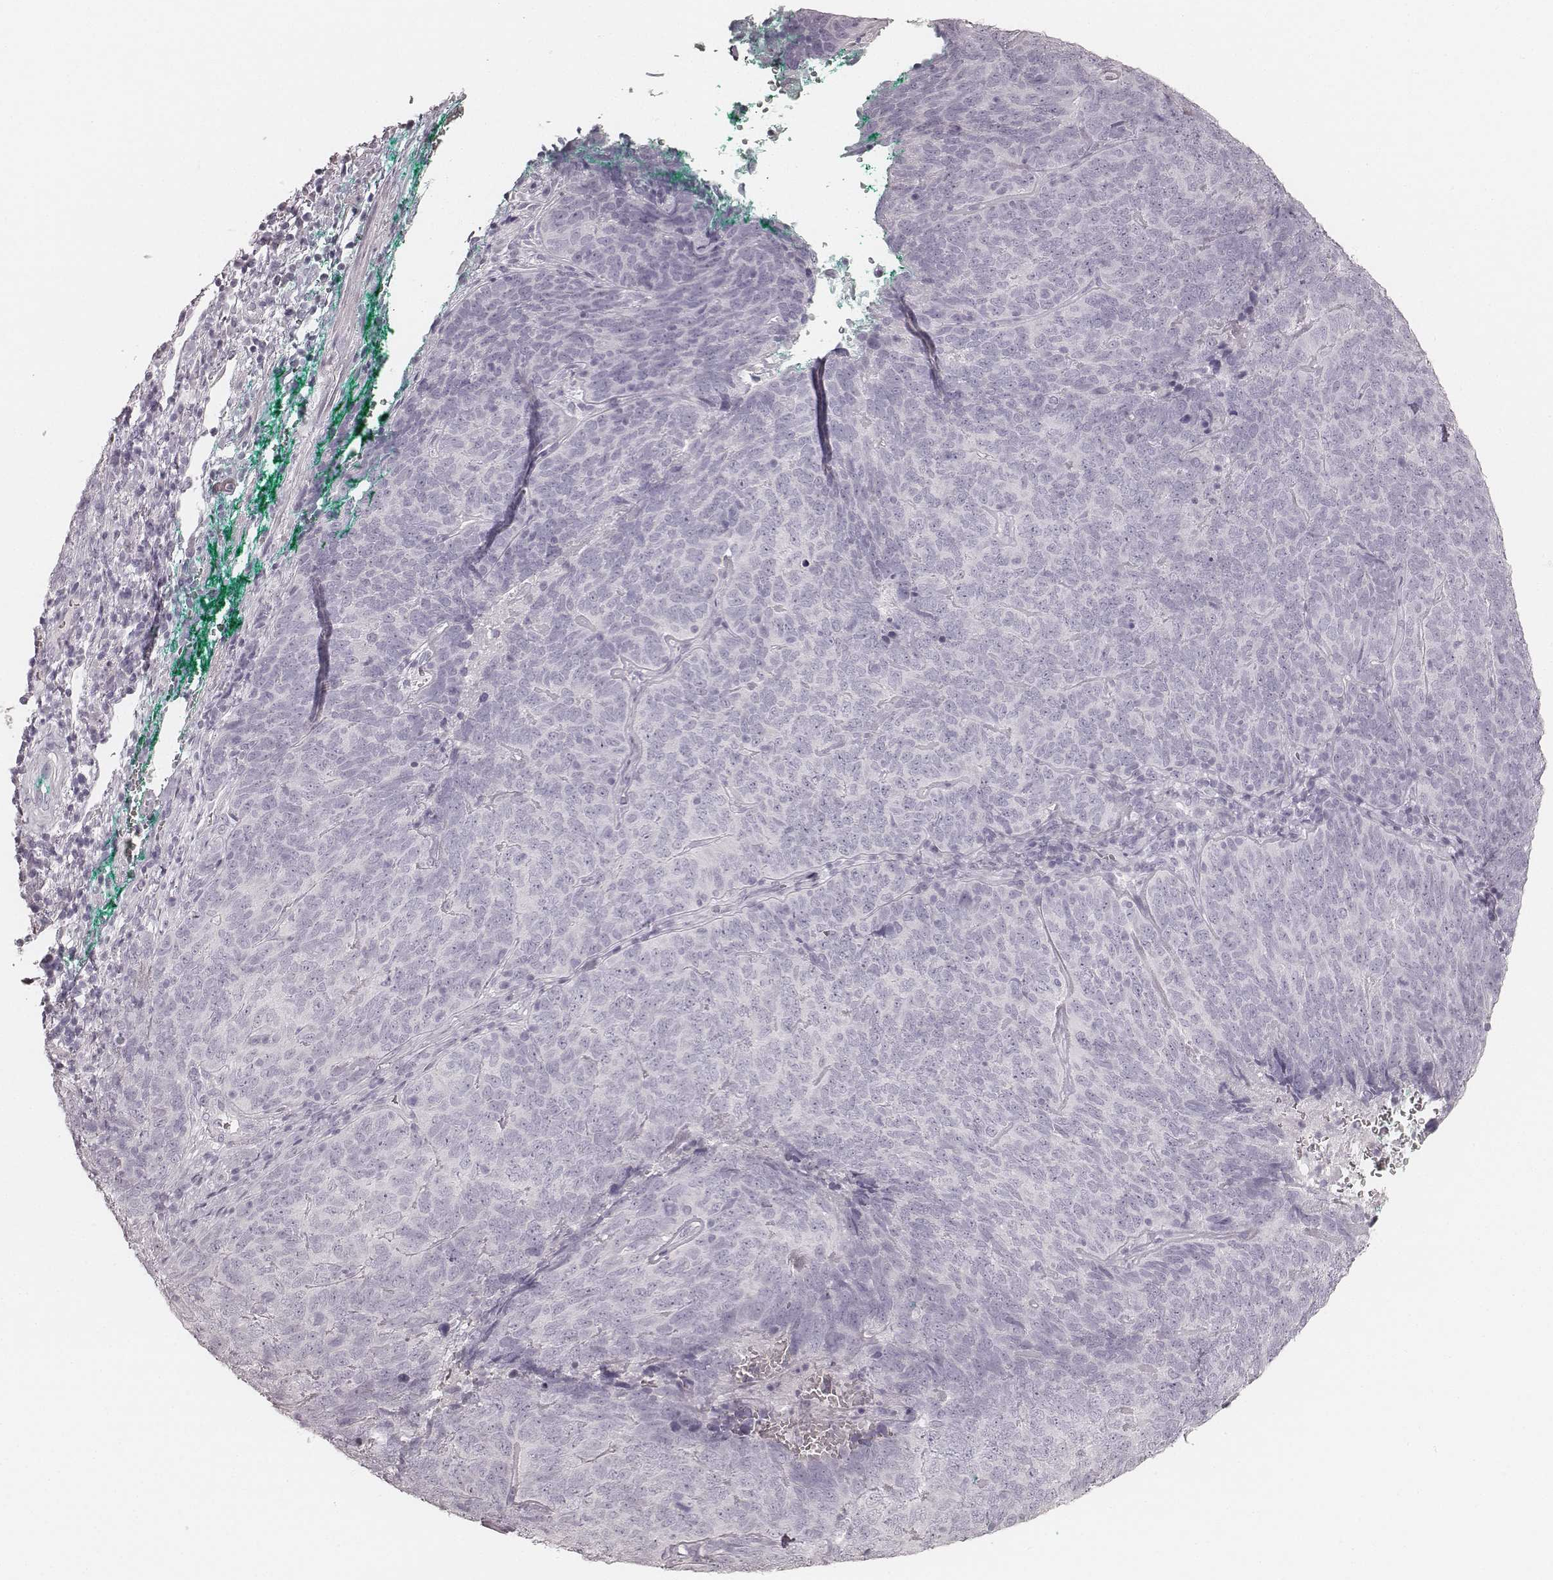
{"staining": {"intensity": "negative", "quantity": "none", "location": "none"}, "tissue": "skin cancer", "cell_type": "Tumor cells", "image_type": "cancer", "snomed": [{"axis": "morphology", "description": "Squamous cell carcinoma, NOS"}, {"axis": "topography", "description": "Skin"}, {"axis": "topography", "description": "Anal"}], "caption": "DAB immunohistochemical staining of human skin squamous cell carcinoma displays no significant positivity in tumor cells.", "gene": "KRT31", "patient": {"sex": "female", "age": 51}}